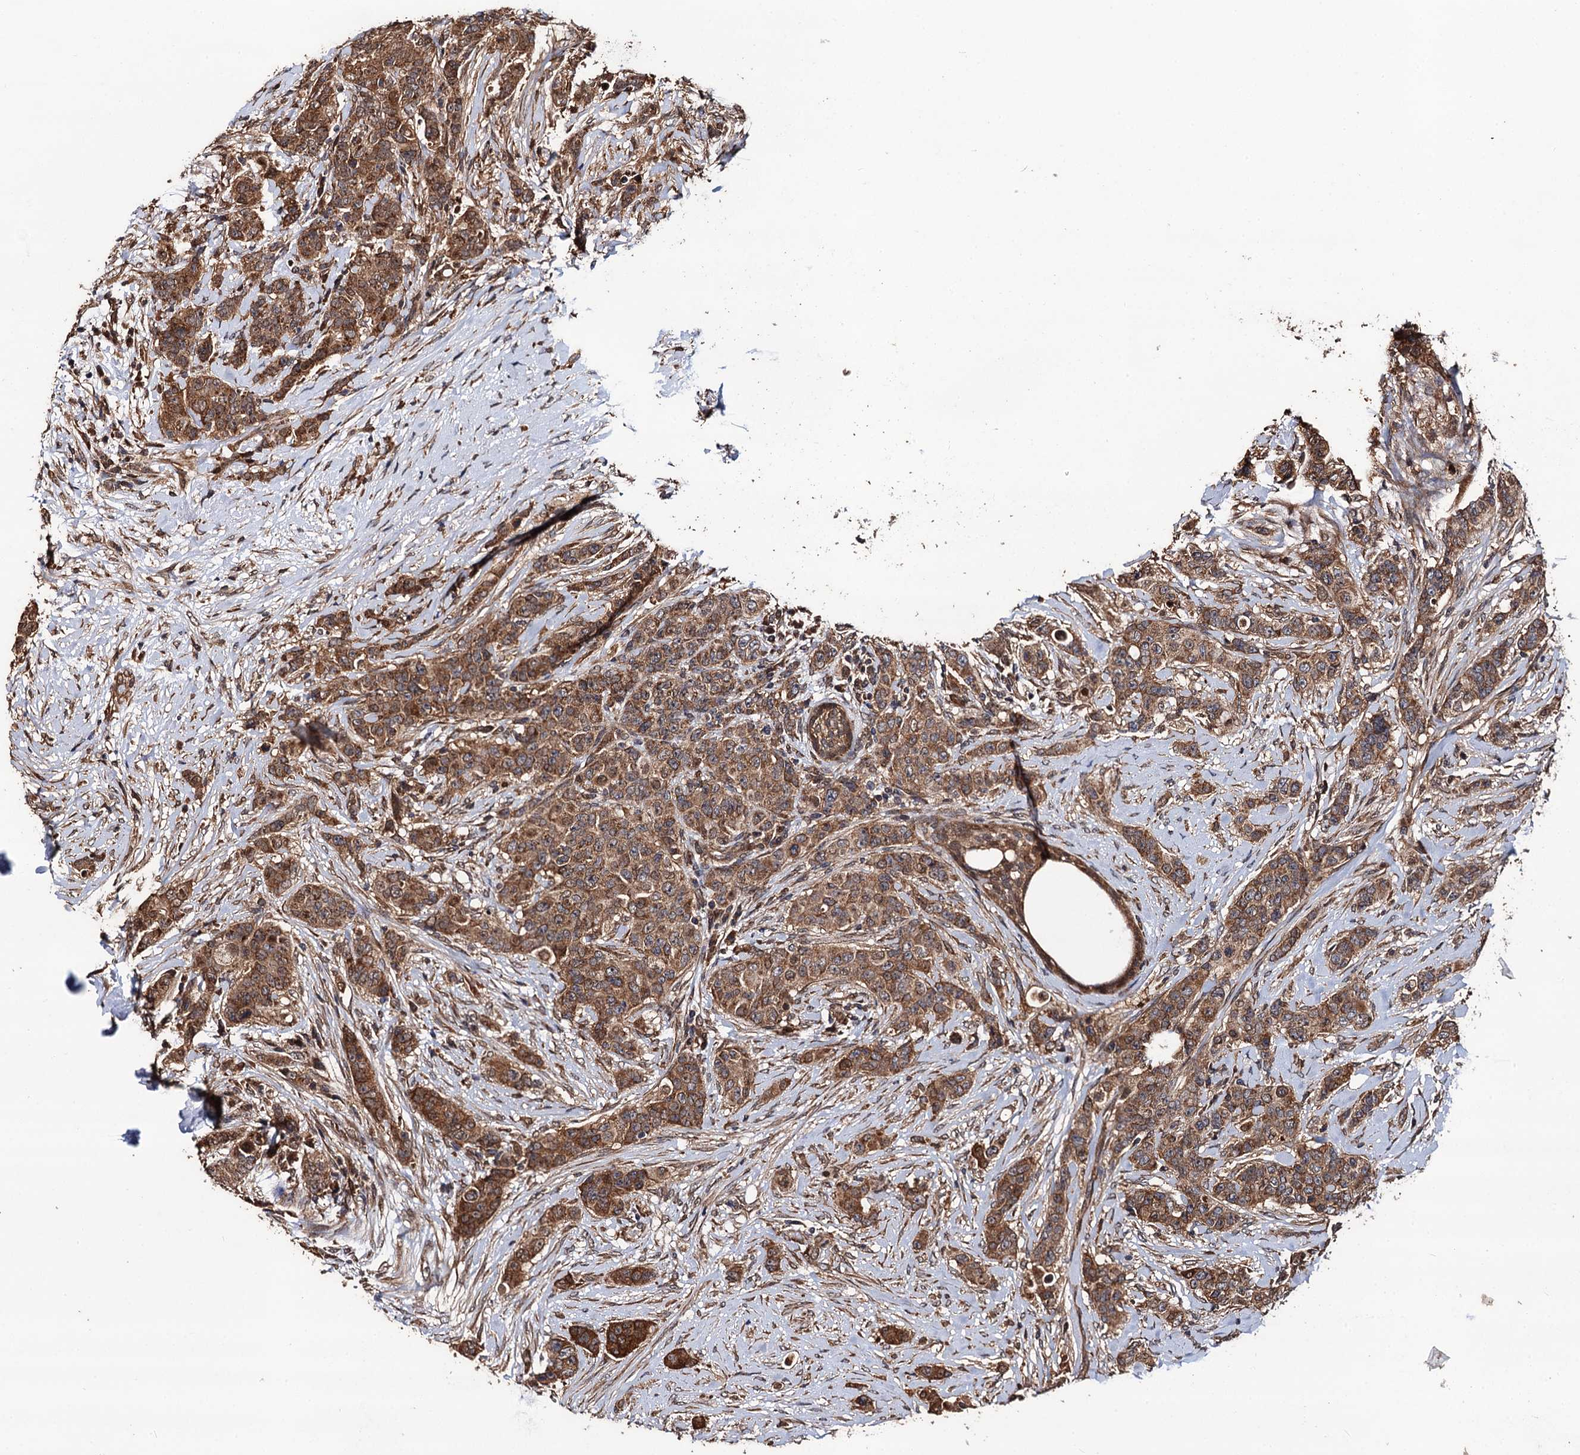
{"staining": {"intensity": "moderate", "quantity": ">75%", "location": "cytoplasmic/membranous"}, "tissue": "breast cancer", "cell_type": "Tumor cells", "image_type": "cancer", "snomed": [{"axis": "morphology", "description": "Duct carcinoma"}, {"axis": "topography", "description": "Breast"}], "caption": "Moderate cytoplasmic/membranous staining is identified in approximately >75% of tumor cells in invasive ductal carcinoma (breast).", "gene": "MIER2", "patient": {"sex": "female", "age": 40}}